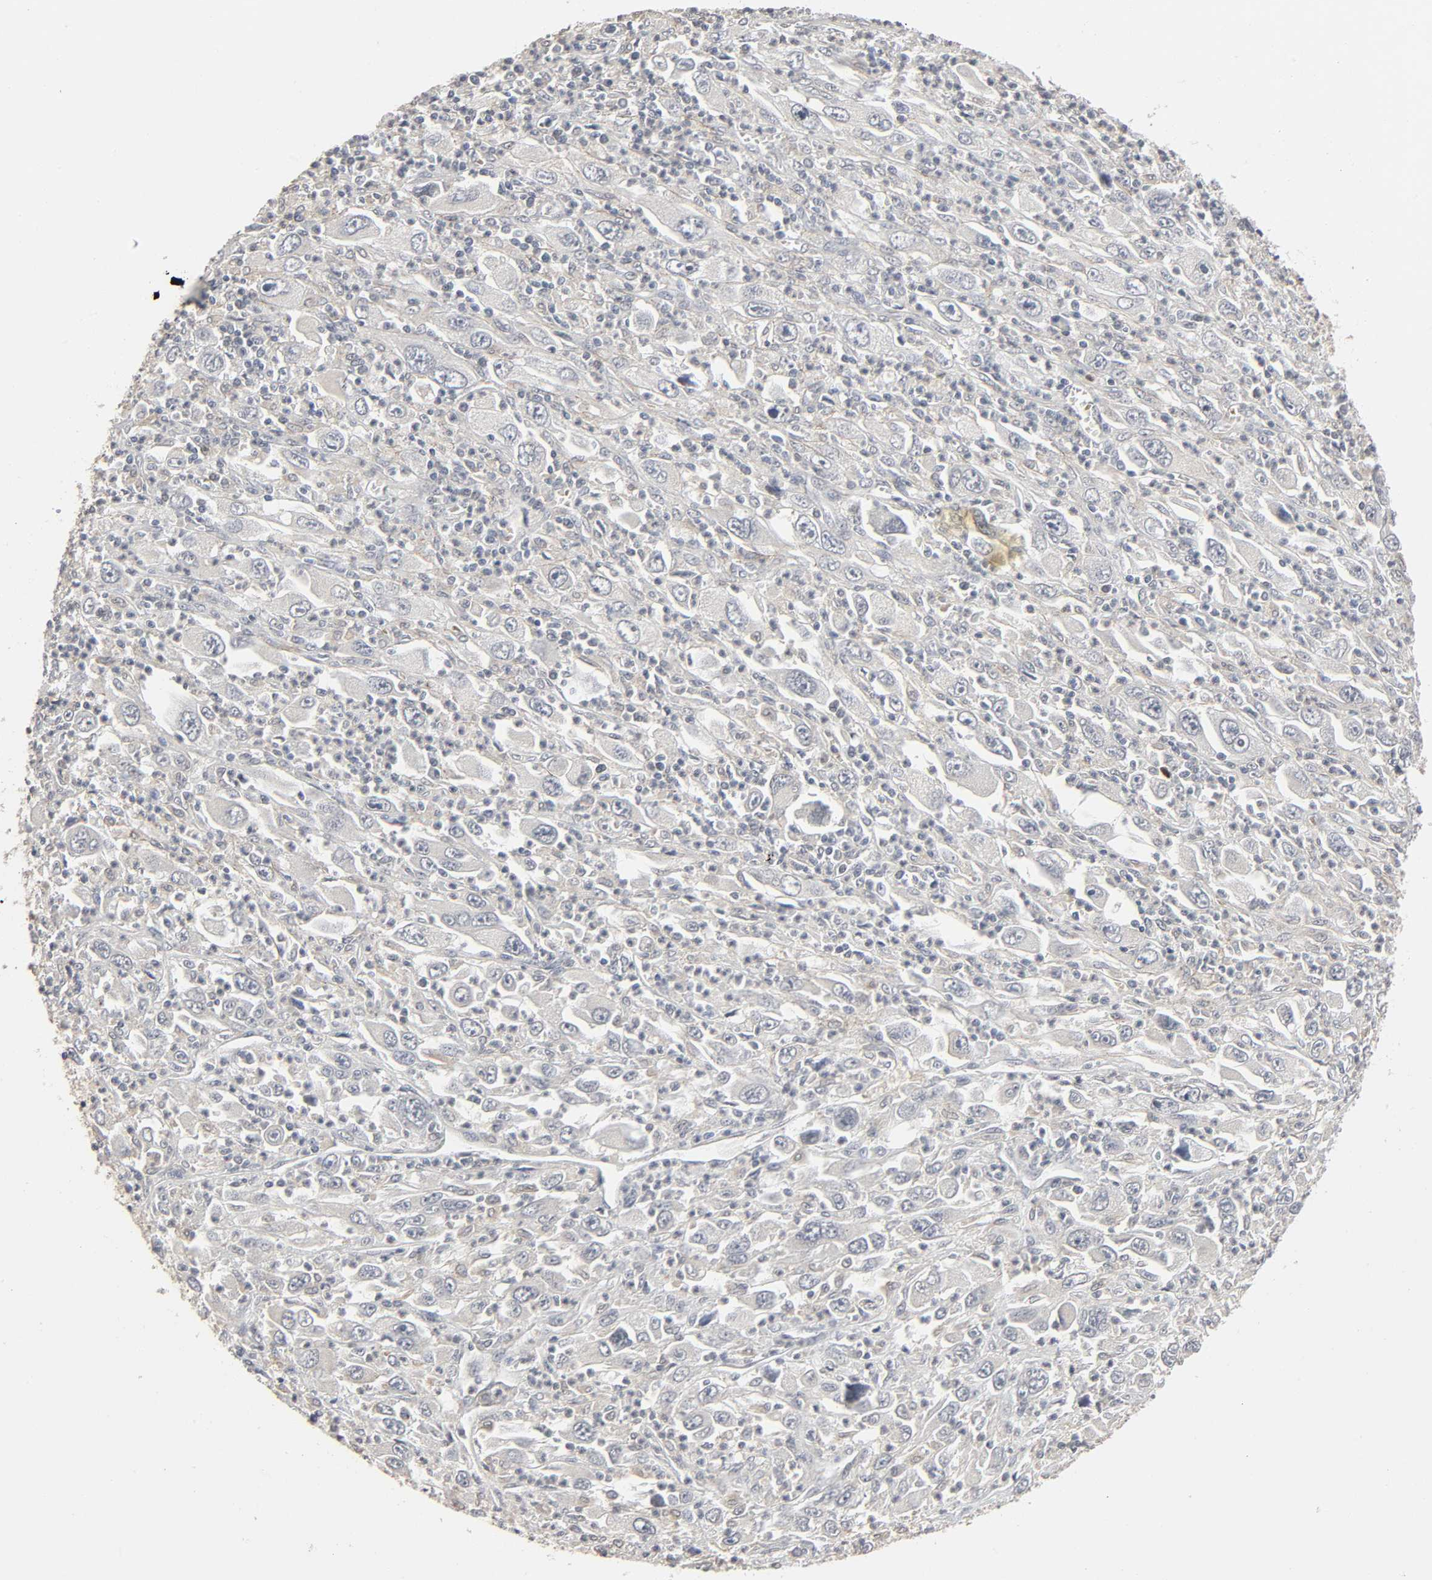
{"staining": {"intensity": "negative", "quantity": "none", "location": "none"}, "tissue": "melanoma", "cell_type": "Tumor cells", "image_type": "cancer", "snomed": [{"axis": "morphology", "description": "Malignant melanoma, Metastatic site"}, {"axis": "topography", "description": "Skin"}], "caption": "Immunohistochemistry (IHC) of human melanoma exhibits no staining in tumor cells.", "gene": "ZNF222", "patient": {"sex": "female", "age": 56}}